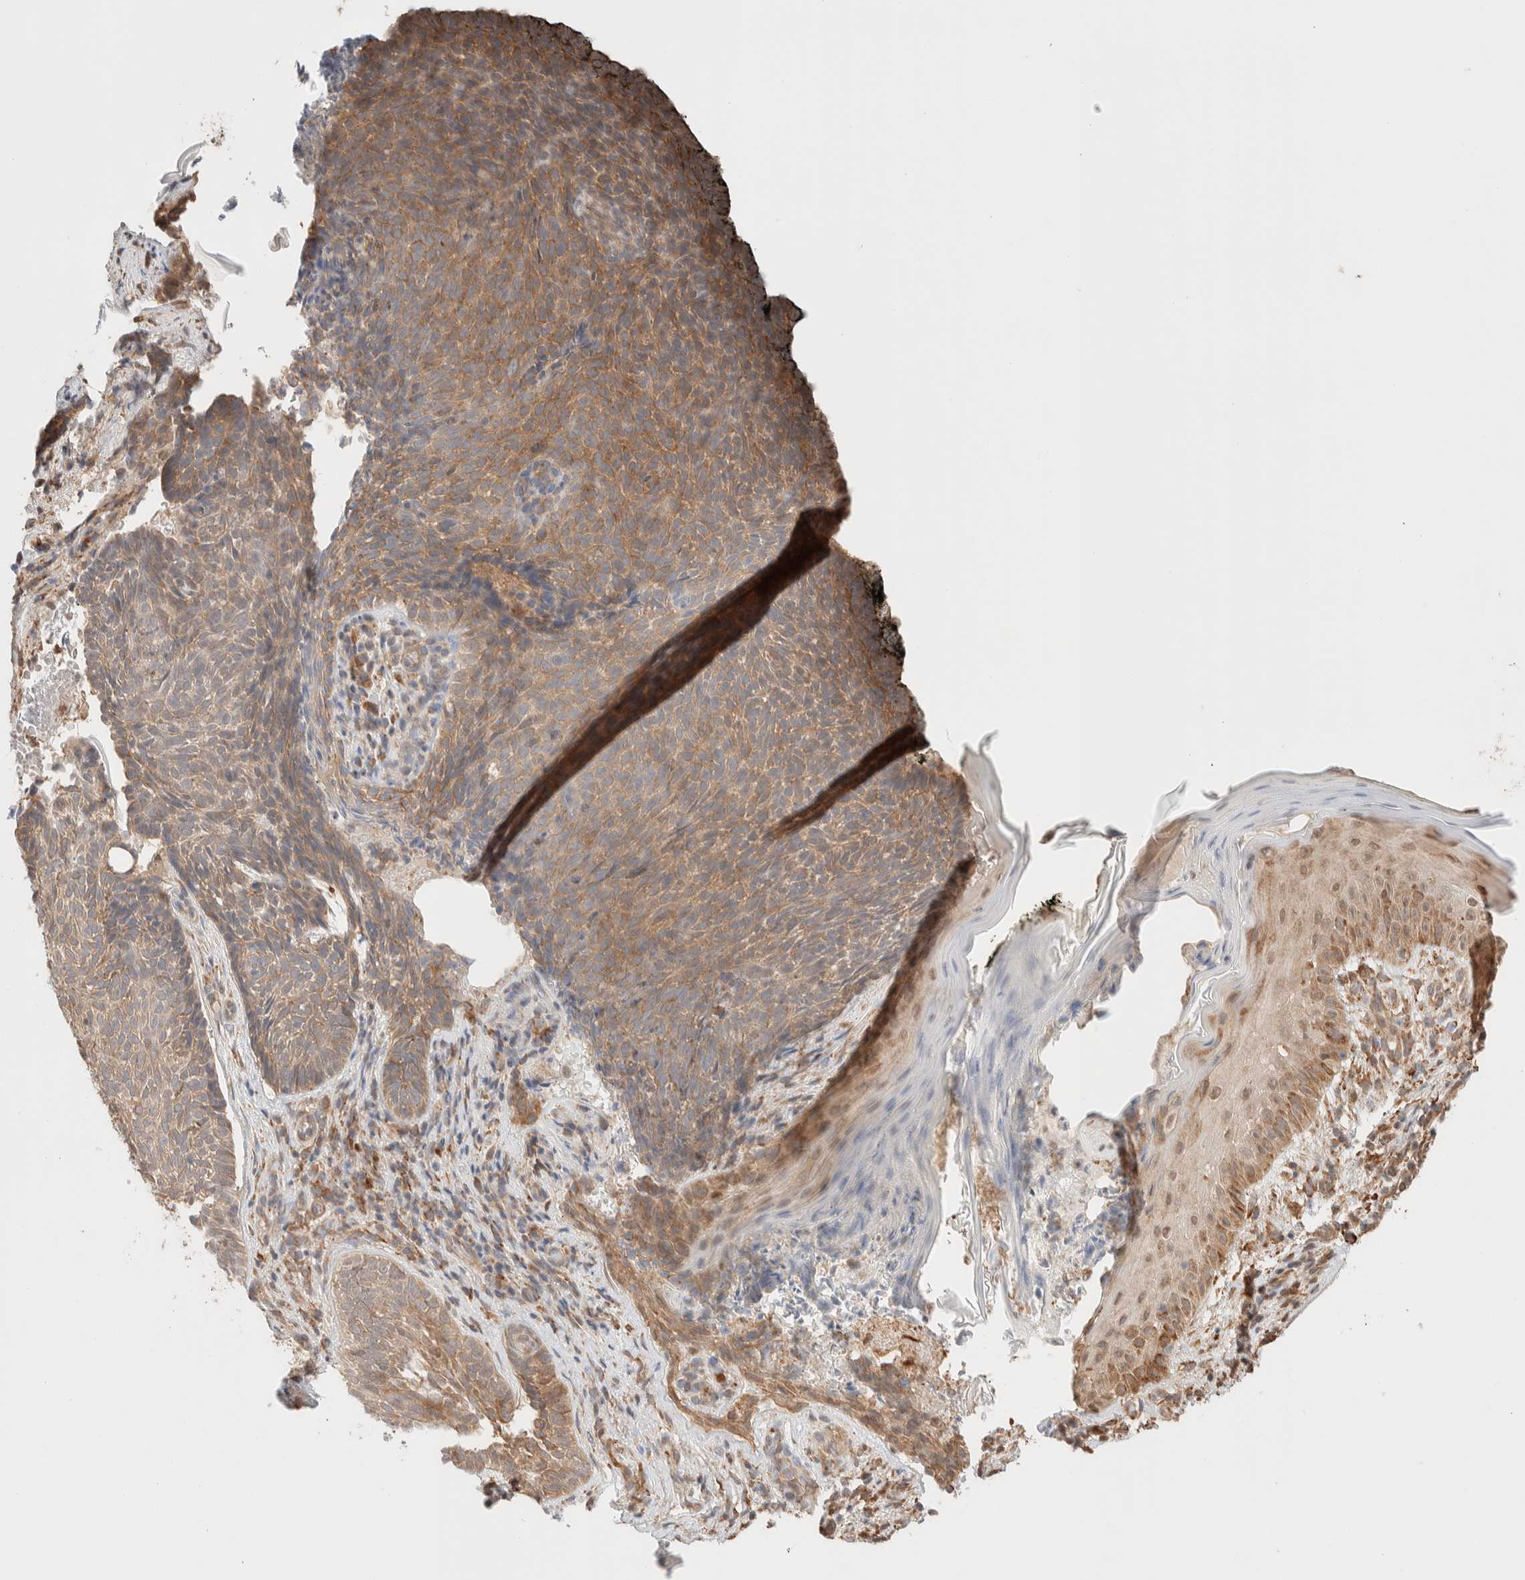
{"staining": {"intensity": "moderate", "quantity": ">75%", "location": "cytoplasmic/membranous"}, "tissue": "skin cancer", "cell_type": "Tumor cells", "image_type": "cancer", "snomed": [{"axis": "morphology", "description": "Basal cell carcinoma"}, {"axis": "topography", "description": "Skin"}], "caption": "Skin cancer stained with a brown dye exhibits moderate cytoplasmic/membranous positive expression in approximately >75% of tumor cells.", "gene": "INTS1", "patient": {"sex": "male", "age": 61}}